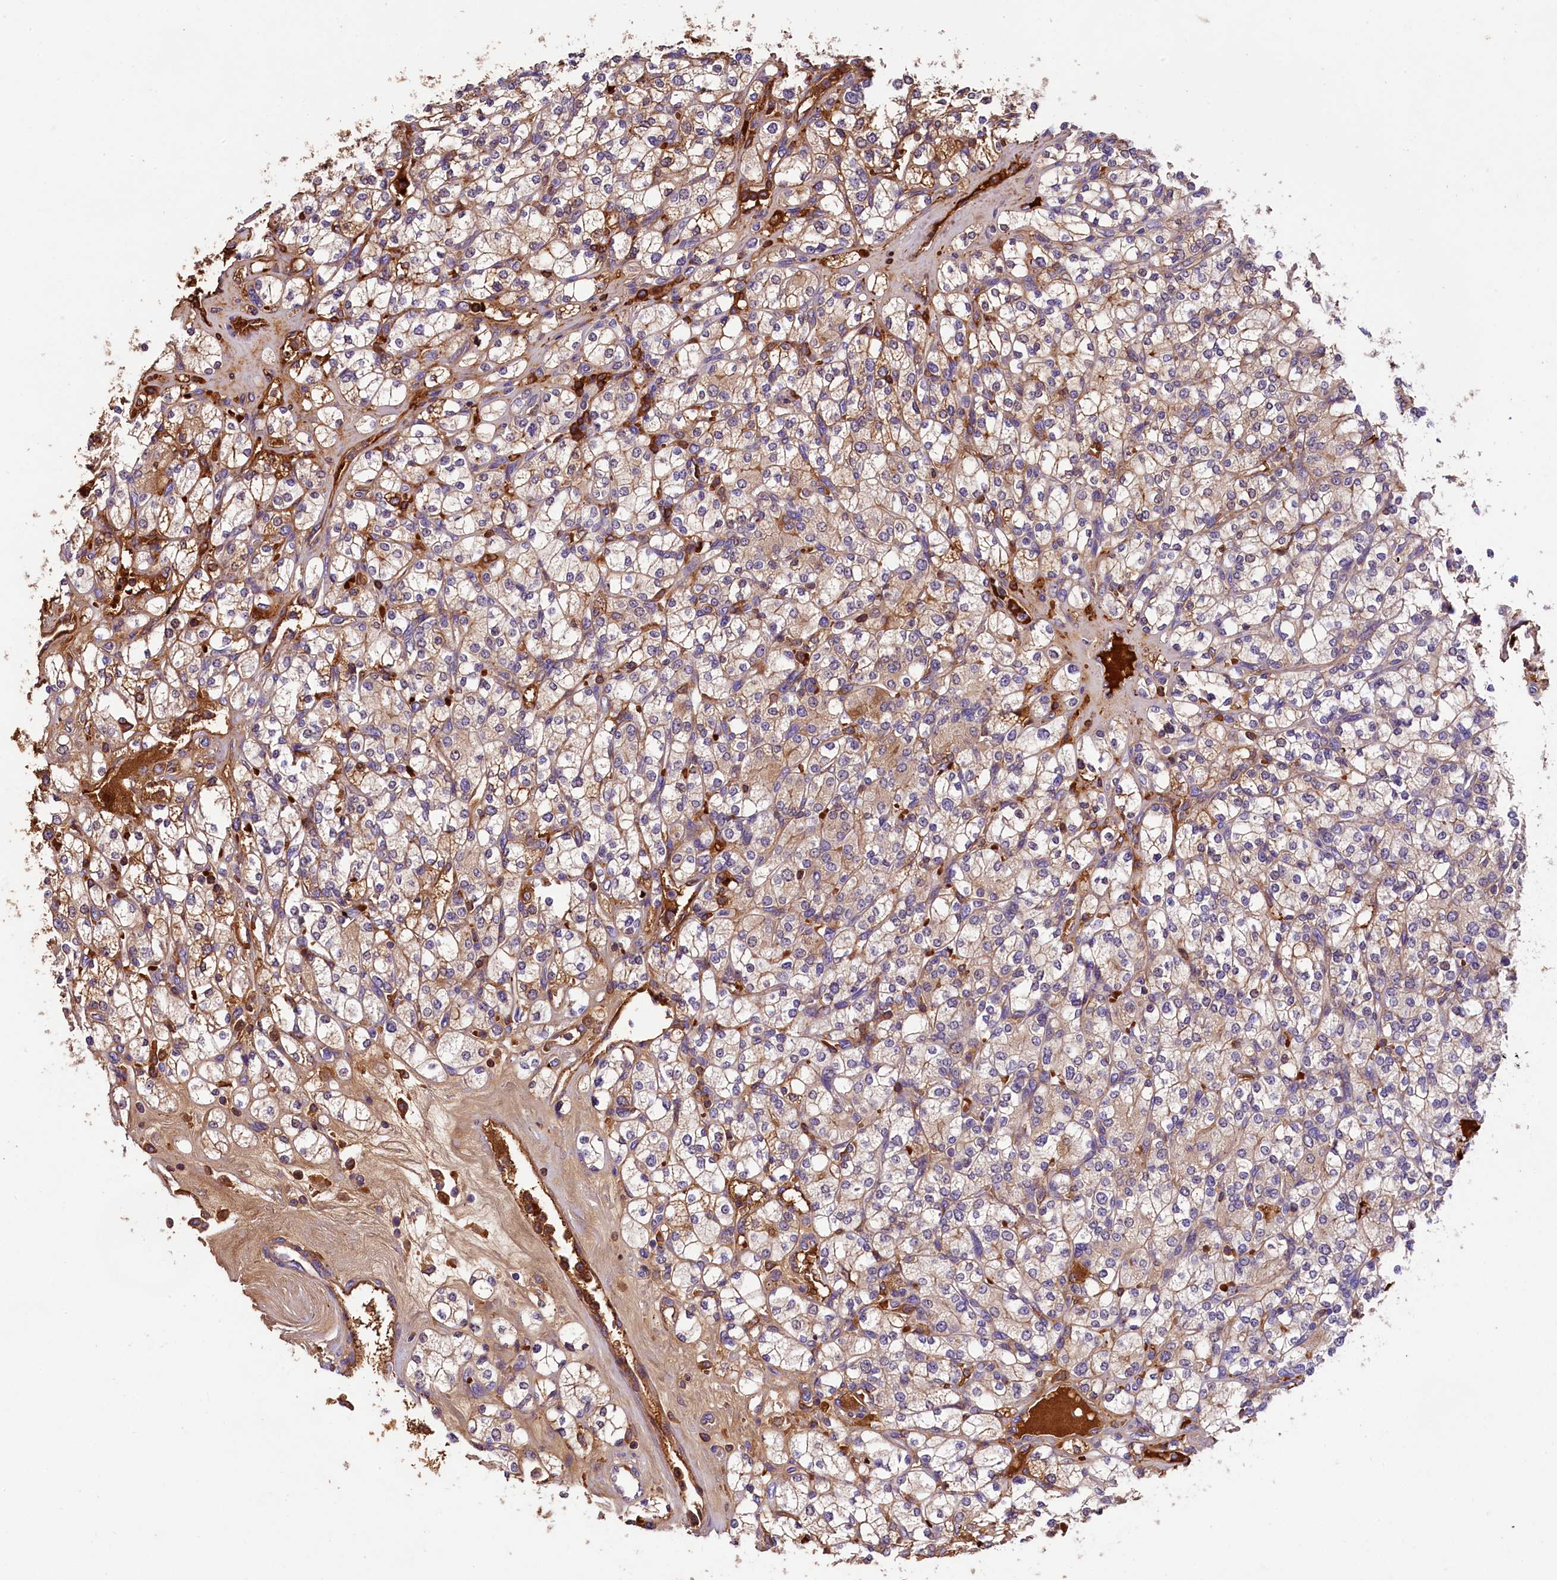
{"staining": {"intensity": "moderate", "quantity": "25%-75%", "location": "cytoplasmic/membranous"}, "tissue": "renal cancer", "cell_type": "Tumor cells", "image_type": "cancer", "snomed": [{"axis": "morphology", "description": "Adenocarcinoma, NOS"}, {"axis": "topography", "description": "Kidney"}], "caption": "A medium amount of moderate cytoplasmic/membranous staining is present in about 25%-75% of tumor cells in adenocarcinoma (renal) tissue.", "gene": "PHAF1", "patient": {"sex": "male", "age": 77}}